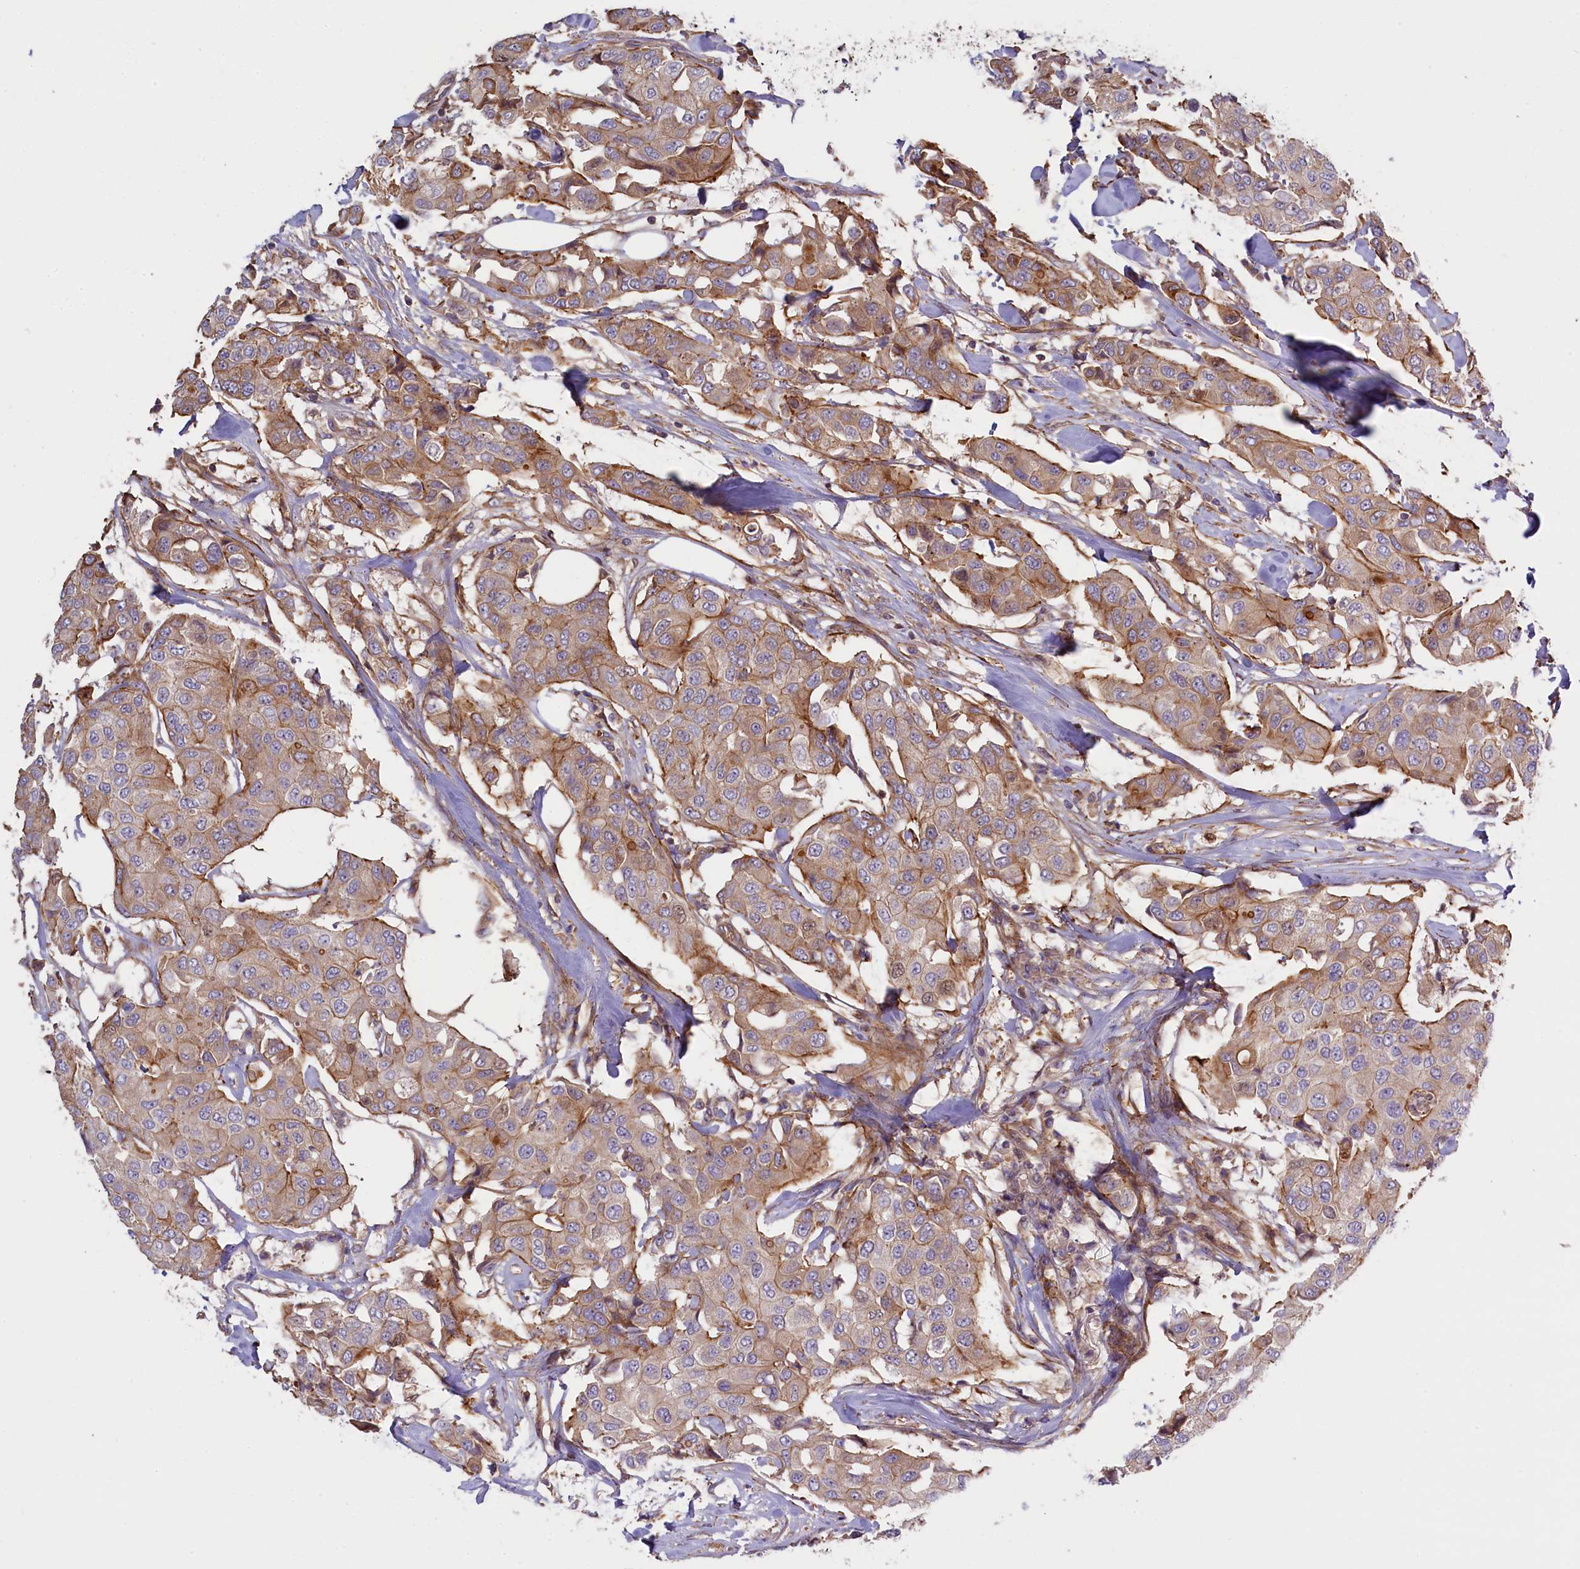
{"staining": {"intensity": "moderate", "quantity": "<25%", "location": "cytoplasmic/membranous"}, "tissue": "breast cancer", "cell_type": "Tumor cells", "image_type": "cancer", "snomed": [{"axis": "morphology", "description": "Duct carcinoma"}, {"axis": "topography", "description": "Breast"}], "caption": "Human intraductal carcinoma (breast) stained with a protein marker demonstrates moderate staining in tumor cells.", "gene": "FUZ", "patient": {"sex": "female", "age": 80}}